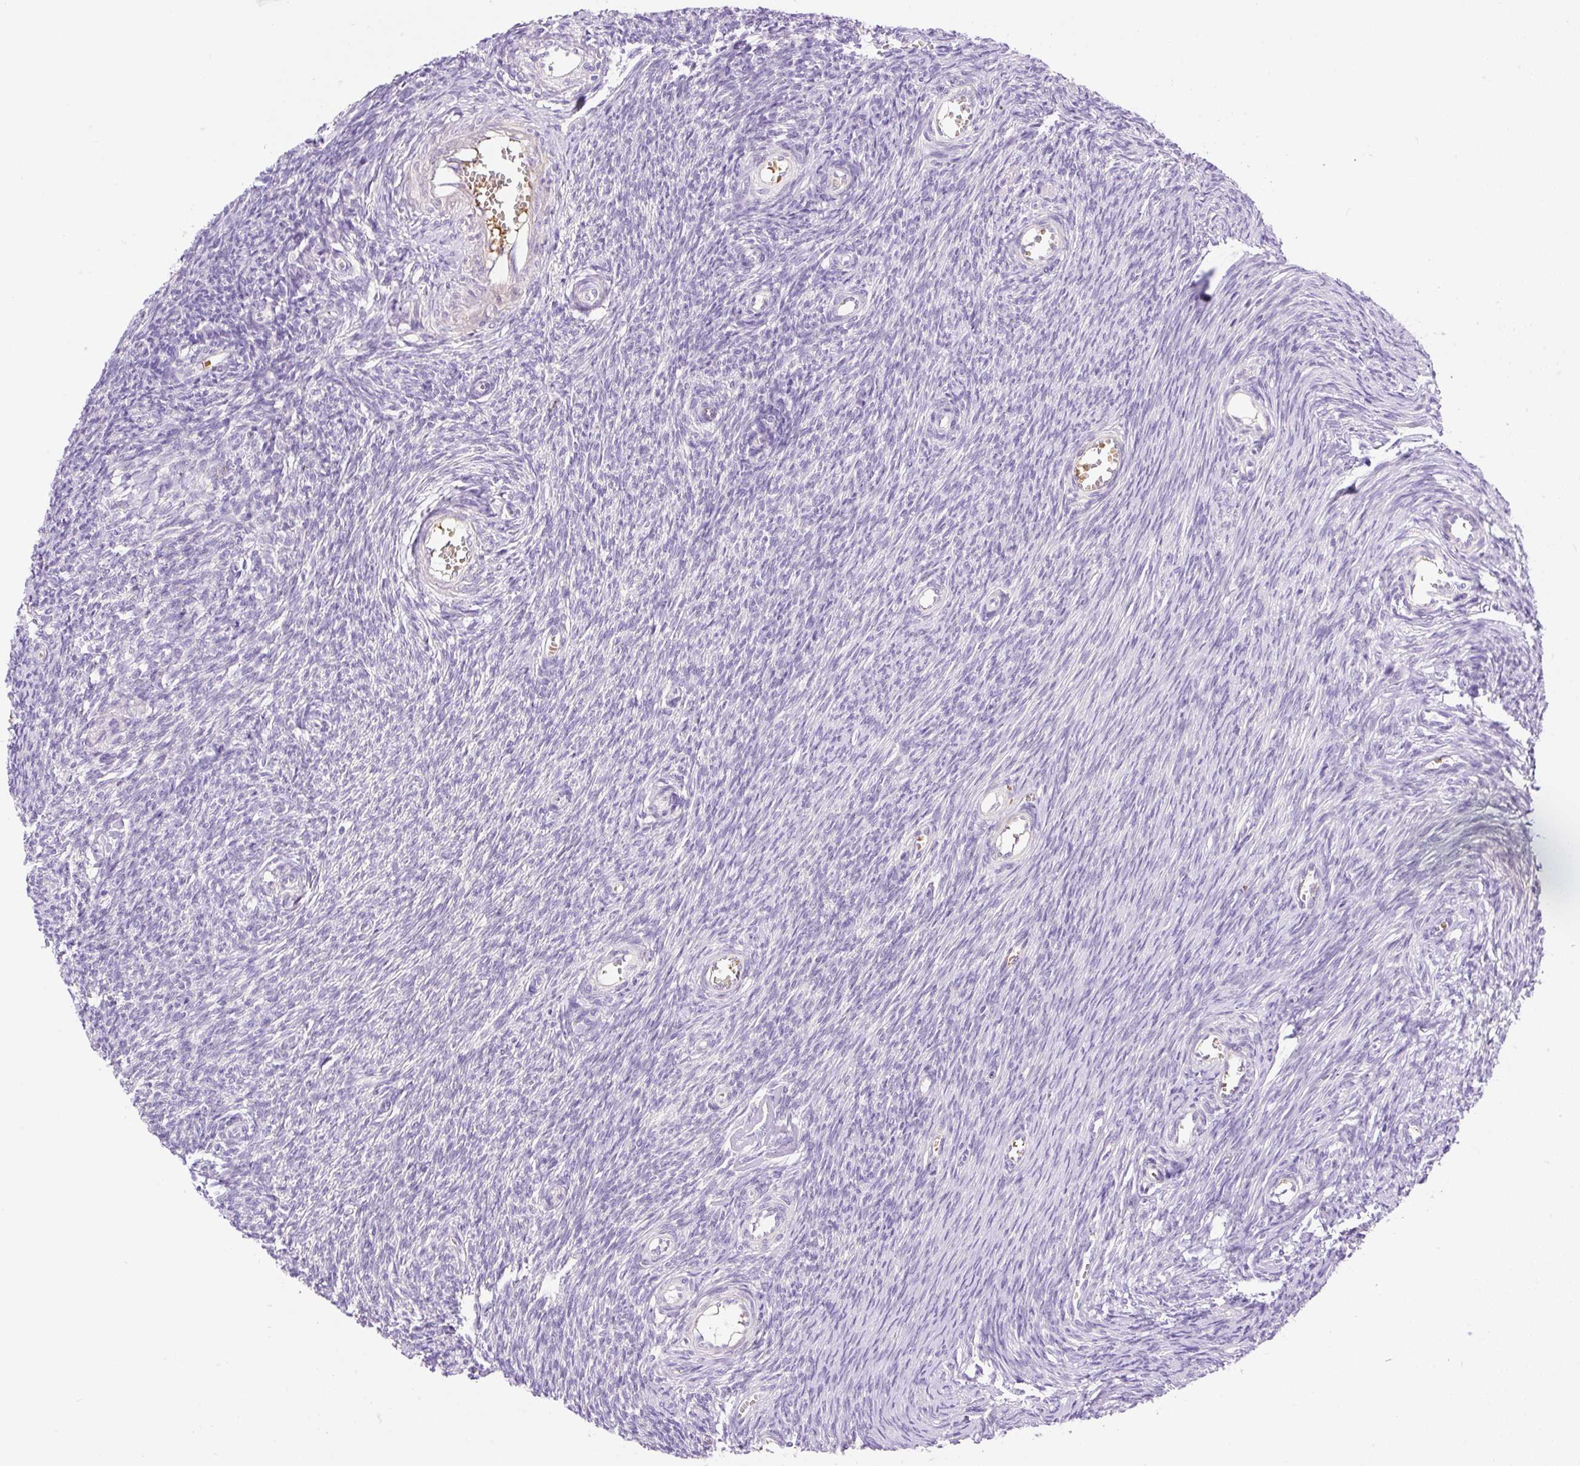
{"staining": {"intensity": "negative", "quantity": "none", "location": "none"}, "tissue": "ovary", "cell_type": "Ovarian stroma cells", "image_type": "normal", "snomed": [{"axis": "morphology", "description": "Normal tissue, NOS"}, {"axis": "topography", "description": "Ovary"}], "caption": "Immunohistochemical staining of benign ovary exhibits no significant positivity in ovarian stroma cells.", "gene": "LHFPL5", "patient": {"sex": "female", "age": 44}}